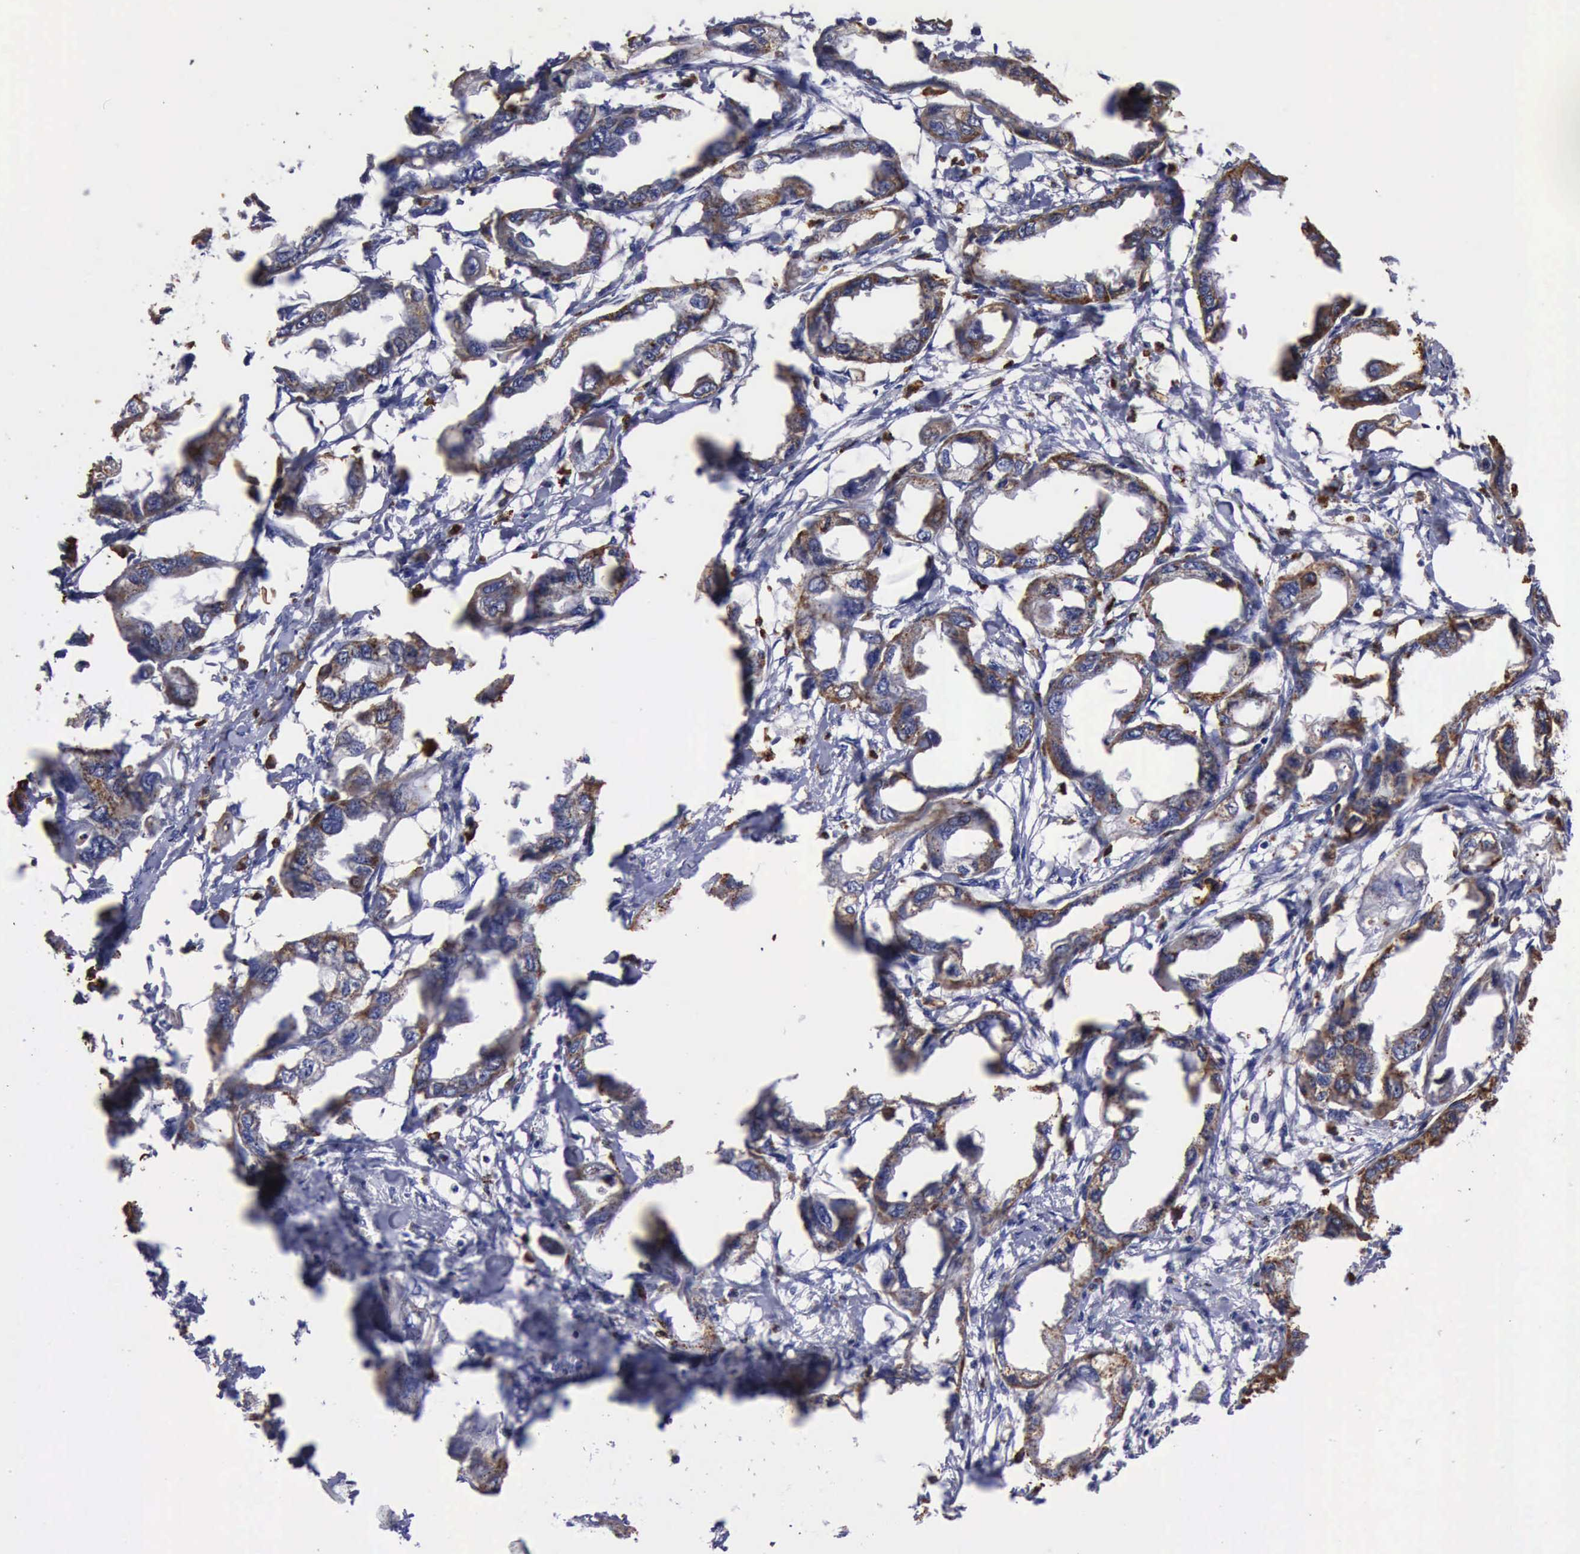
{"staining": {"intensity": "moderate", "quantity": ">75%", "location": "cytoplasmic/membranous"}, "tissue": "endometrial cancer", "cell_type": "Tumor cells", "image_type": "cancer", "snomed": [{"axis": "morphology", "description": "Adenocarcinoma, NOS"}, {"axis": "topography", "description": "Endometrium"}], "caption": "Endometrial cancer (adenocarcinoma) stained with a brown dye exhibits moderate cytoplasmic/membranous positive expression in approximately >75% of tumor cells.", "gene": "CTSD", "patient": {"sex": "female", "age": 67}}